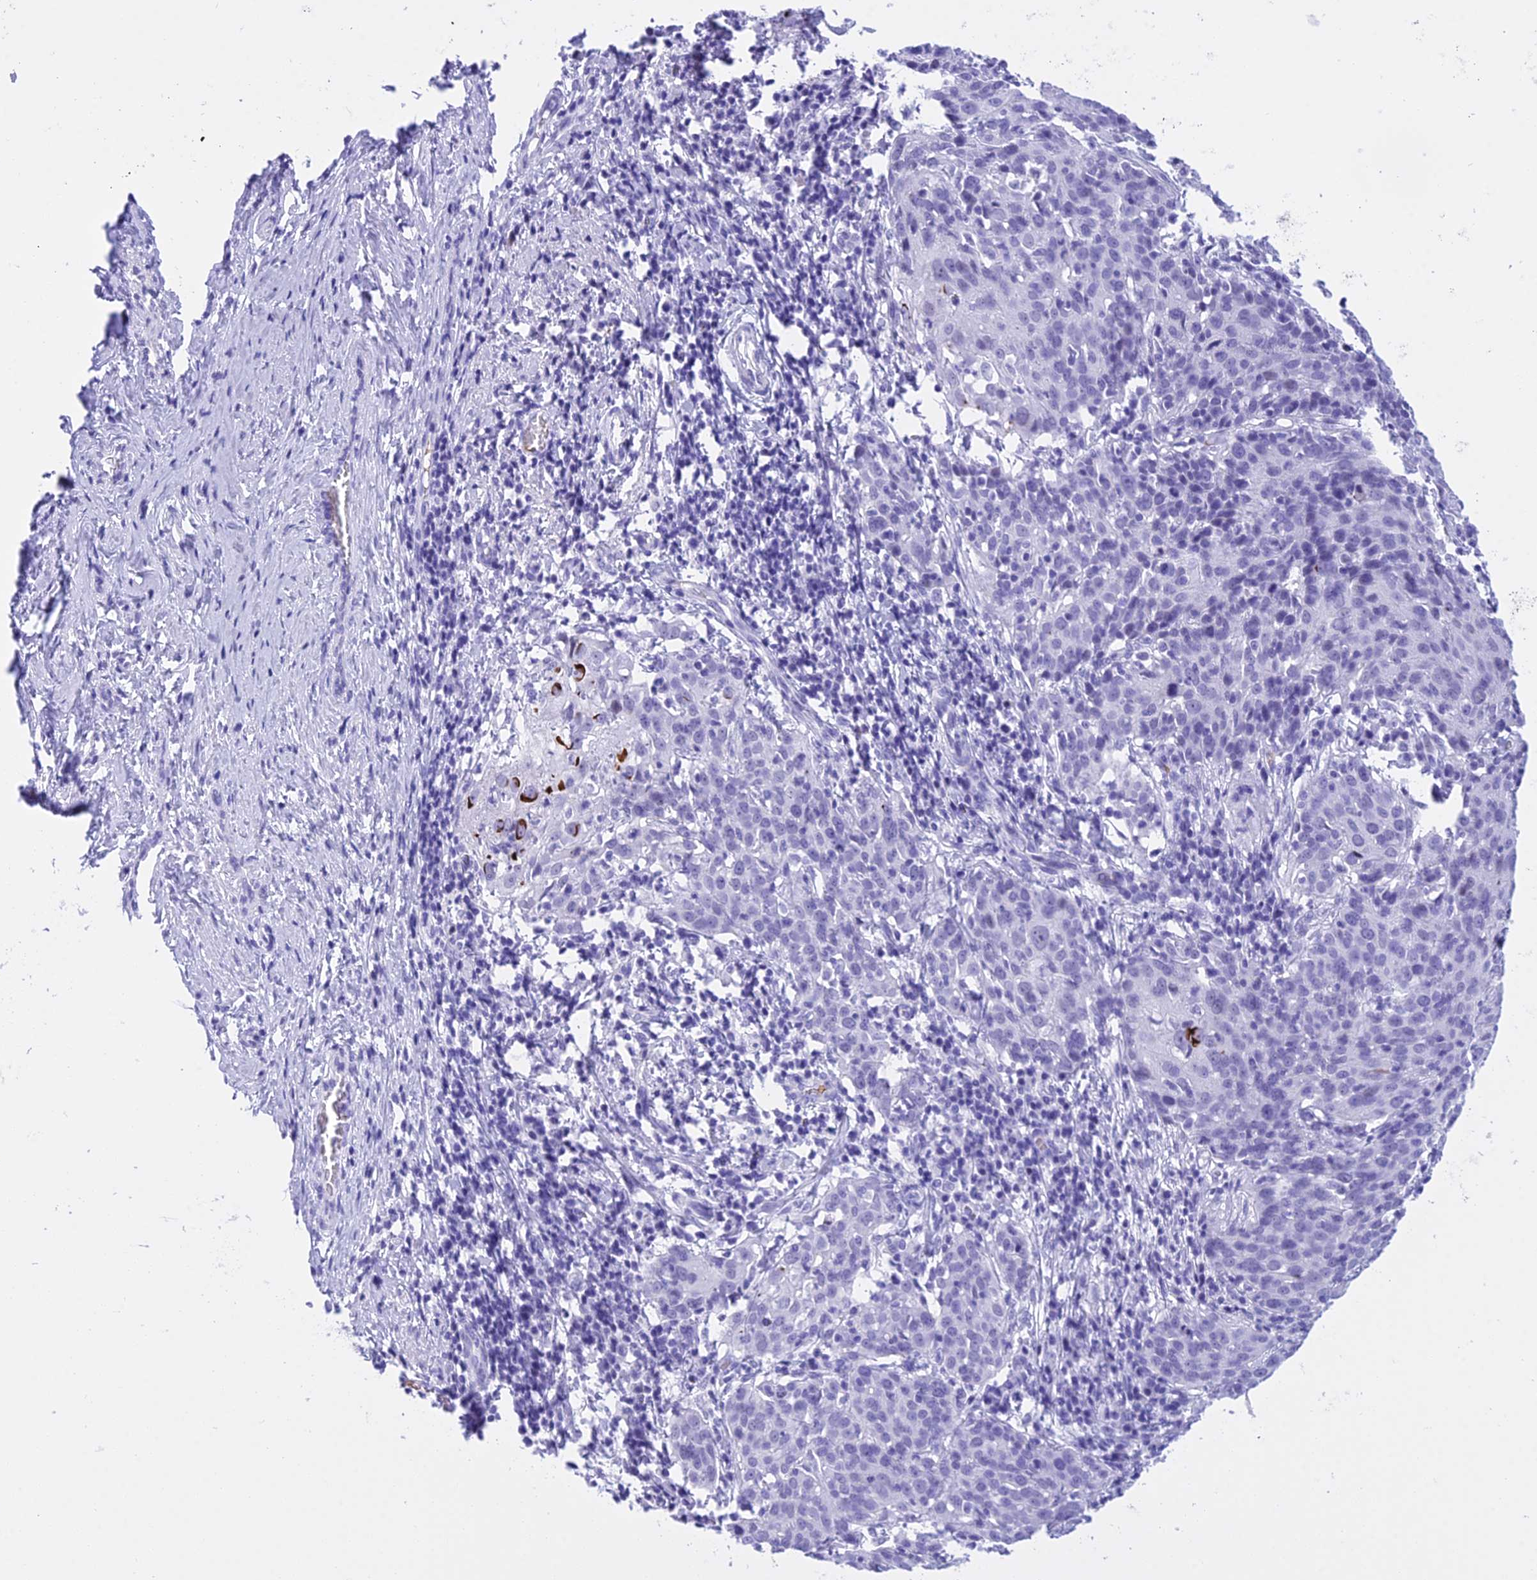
{"staining": {"intensity": "negative", "quantity": "none", "location": "none"}, "tissue": "cervical cancer", "cell_type": "Tumor cells", "image_type": "cancer", "snomed": [{"axis": "morphology", "description": "Squamous cell carcinoma, NOS"}, {"axis": "topography", "description": "Cervix"}], "caption": "There is no significant staining in tumor cells of cervical squamous cell carcinoma. The staining was performed using DAB to visualize the protein expression in brown, while the nuclei were stained in blue with hematoxylin (Magnification: 20x).", "gene": "RNPS1", "patient": {"sex": "female", "age": 50}}